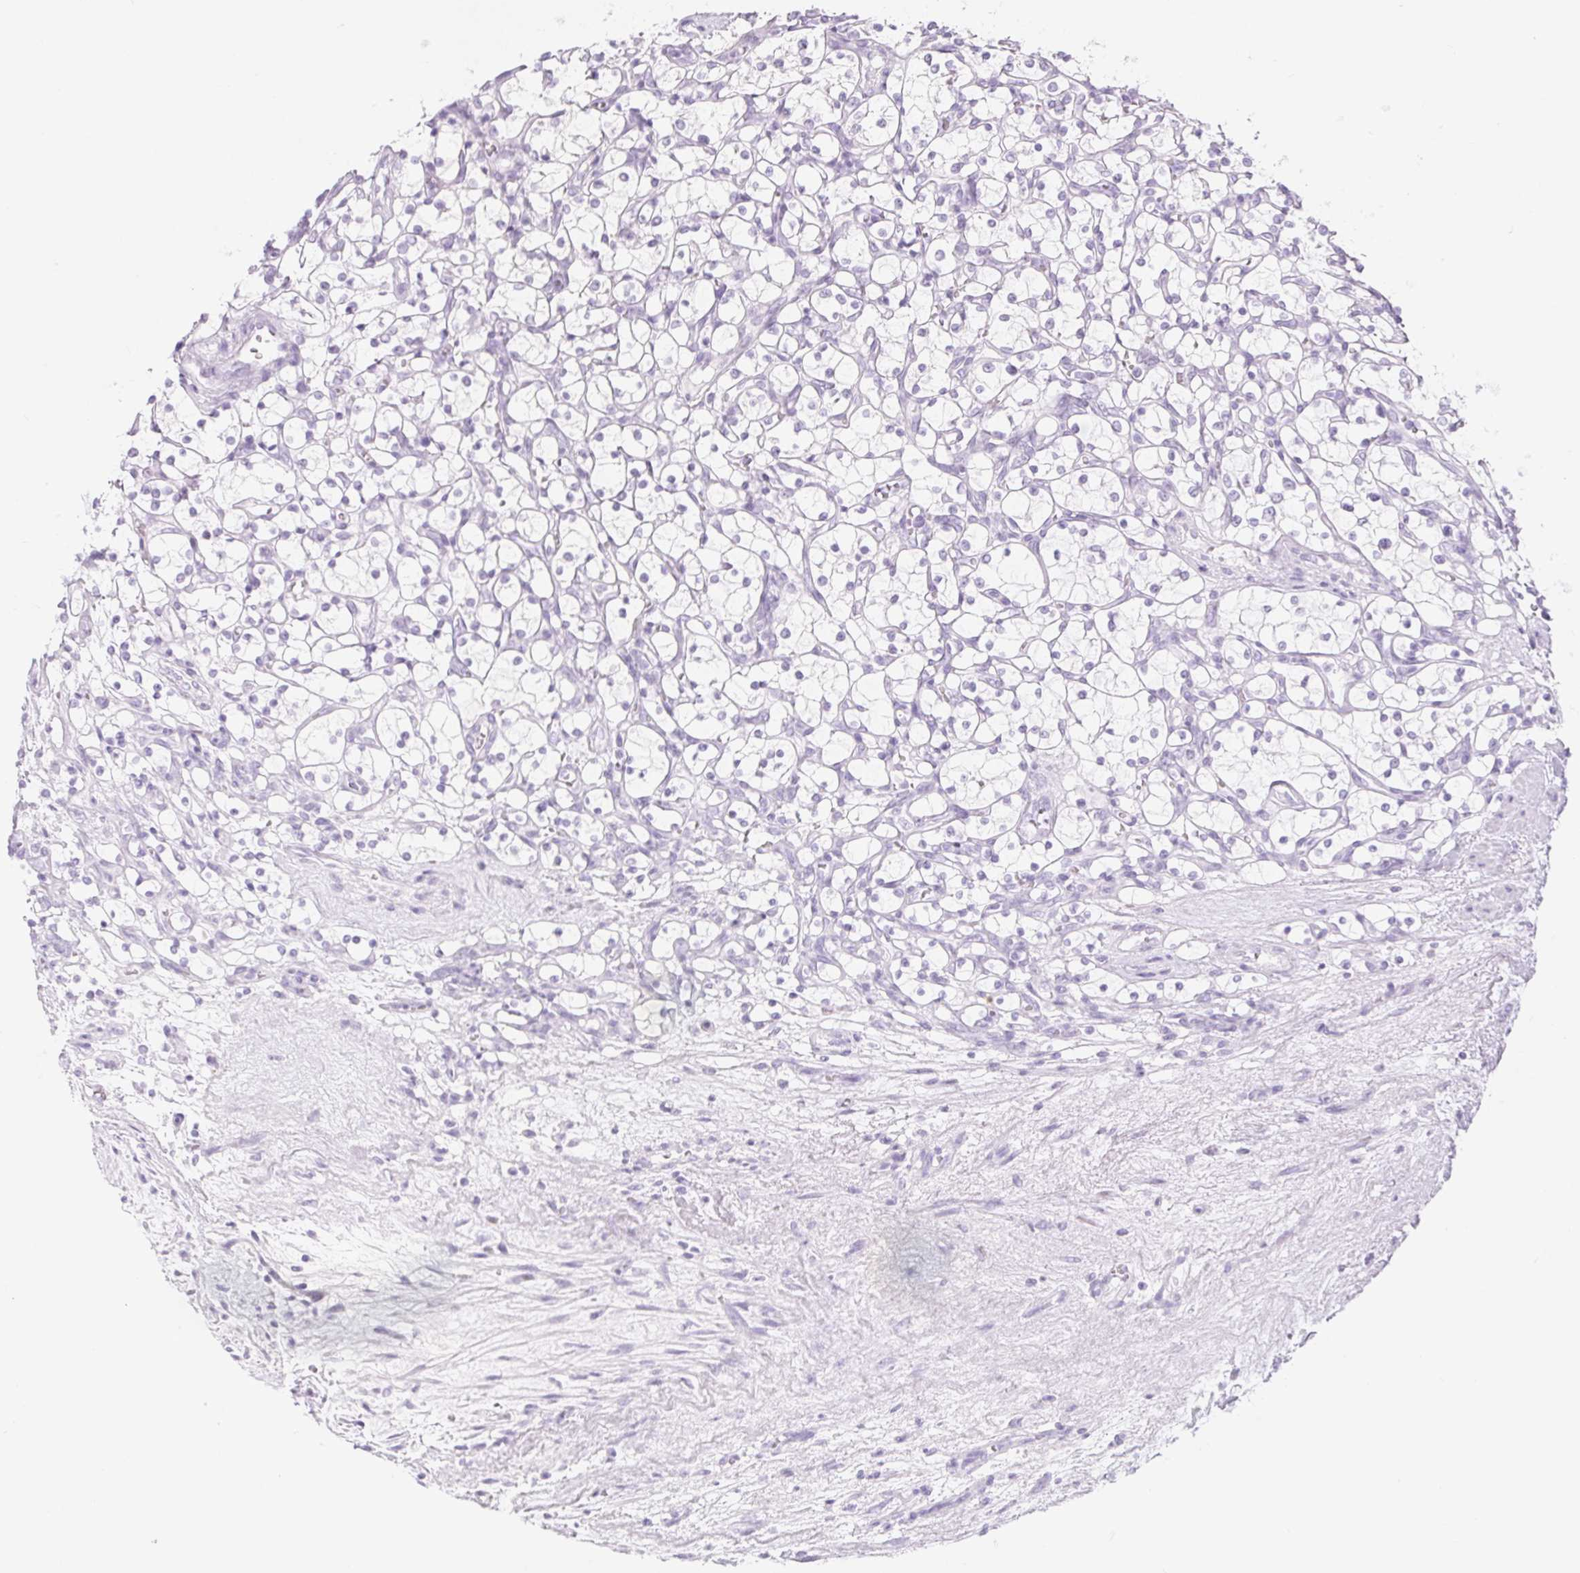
{"staining": {"intensity": "negative", "quantity": "none", "location": "none"}, "tissue": "renal cancer", "cell_type": "Tumor cells", "image_type": "cancer", "snomed": [{"axis": "morphology", "description": "Adenocarcinoma, NOS"}, {"axis": "topography", "description": "Kidney"}], "caption": "An immunohistochemistry photomicrograph of renal adenocarcinoma is shown. There is no staining in tumor cells of renal adenocarcinoma.", "gene": "SPRR3", "patient": {"sex": "female", "age": 69}}